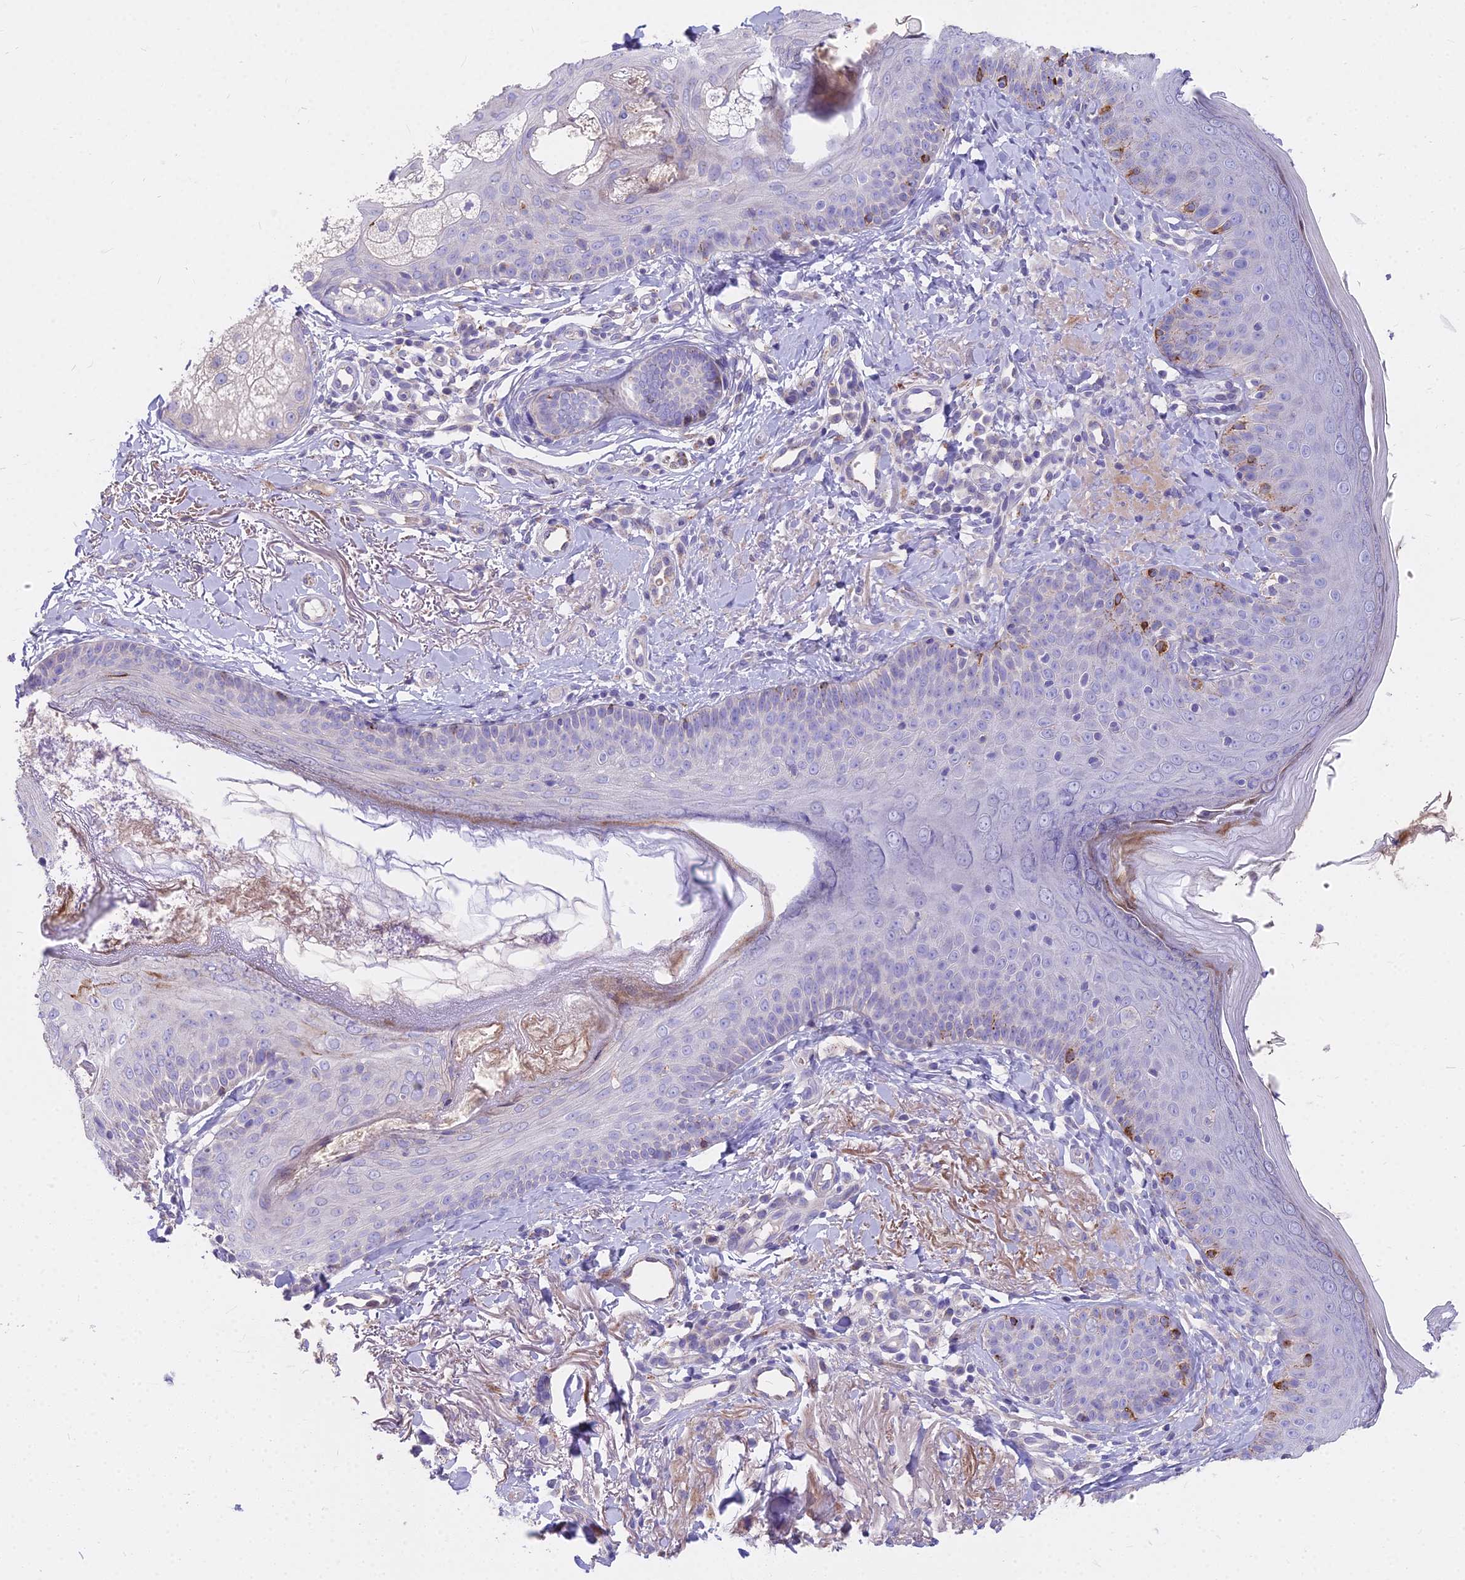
{"staining": {"intensity": "weak", "quantity": ">75%", "location": "cytoplasmic/membranous"}, "tissue": "skin", "cell_type": "Fibroblasts", "image_type": "normal", "snomed": [{"axis": "morphology", "description": "Normal tissue, NOS"}, {"axis": "topography", "description": "Skin"}], "caption": "Immunohistochemistry (IHC) (DAB) staining of benign human skin displays weak cytoplasmic/membranous protein staining in about >75% of fibroblasts.", "gene": "FRMPD1", "patient": {"sex": "male", "age": 57}}